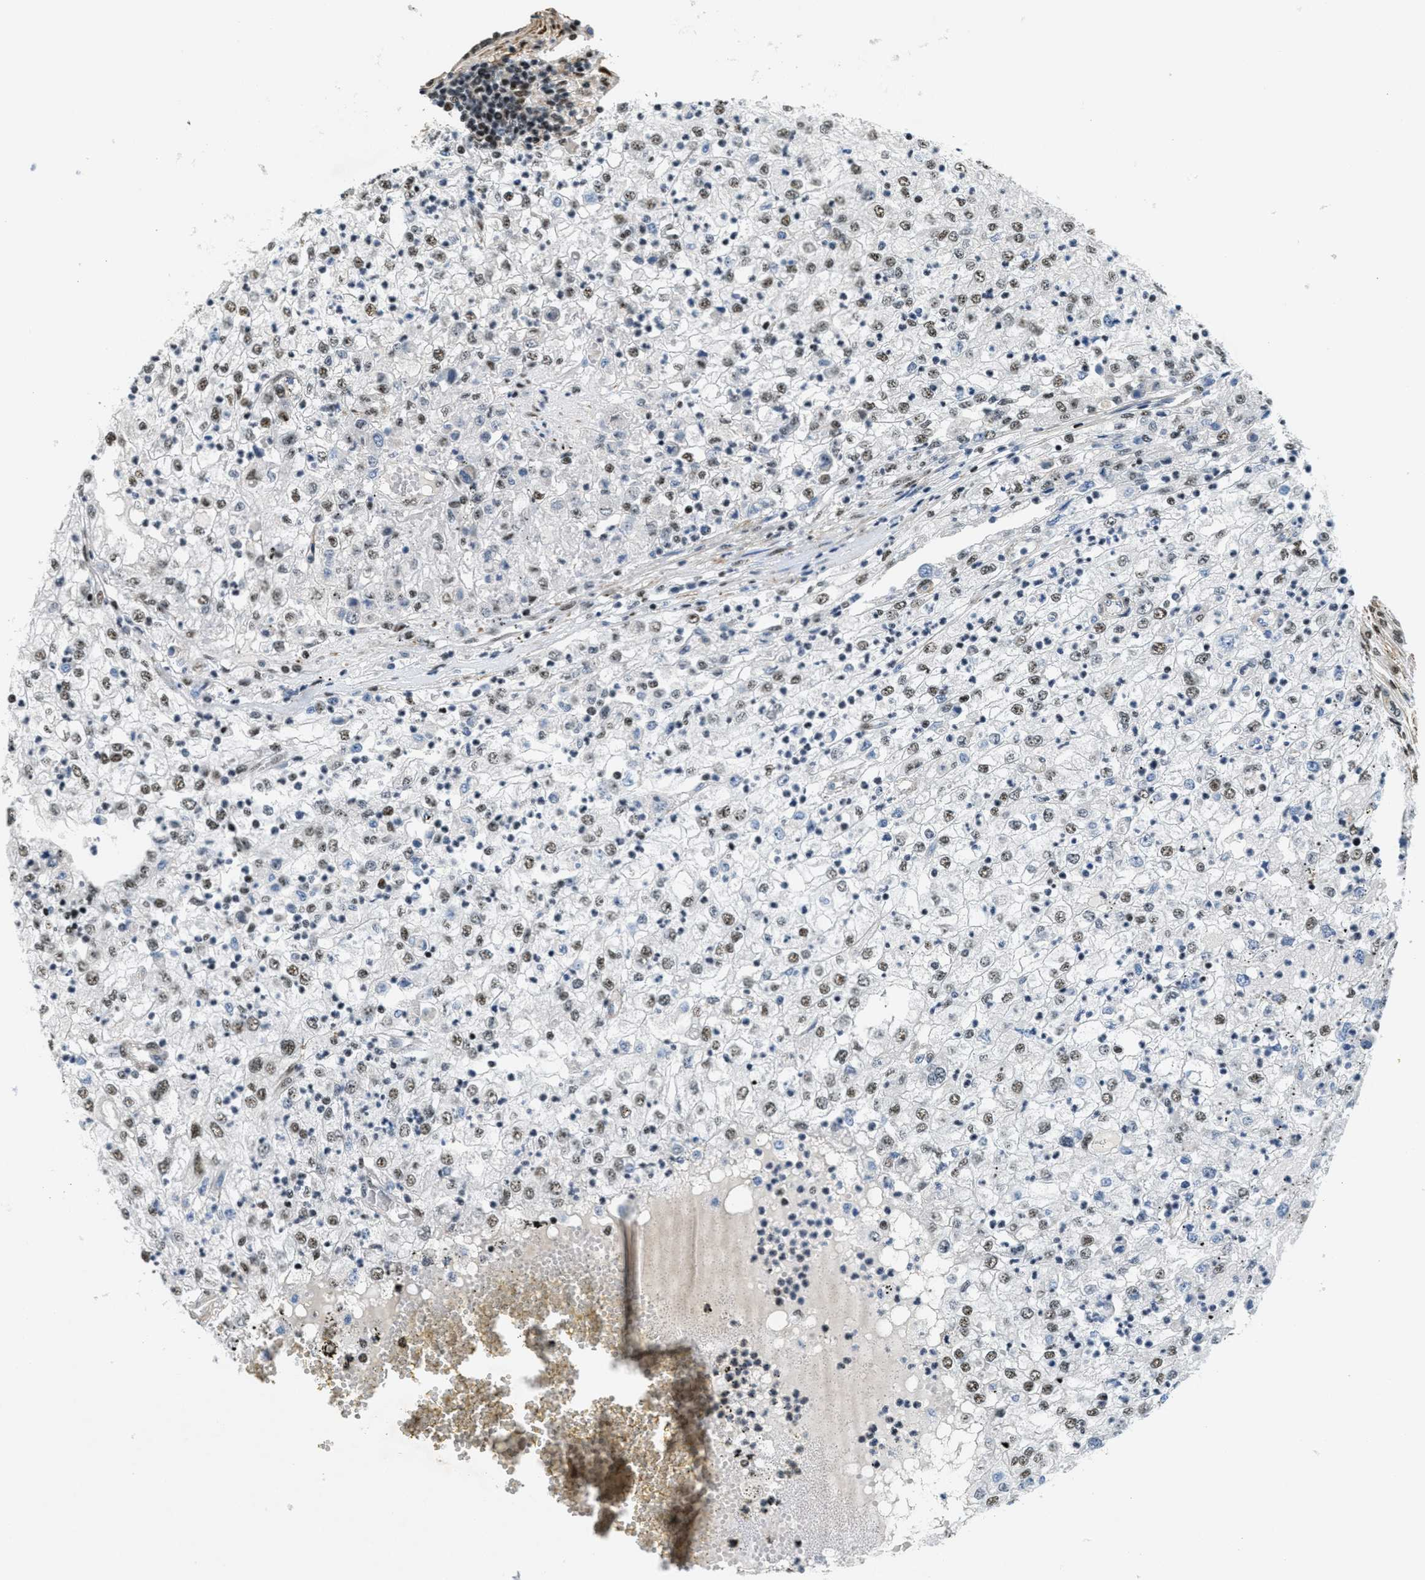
{"staining": {"intensity": "moderate", "quantity": "25%-75%", "location": "nuclear"}, "tissue": "renal cancer", "cell_type": "Tumor cells", "image_type": "cancer", "snomed": [{"axis": "morphology", "description": "Adenocarcinoma, NOS"}, {"axis": "topography", "description": "Kidney"}], "caption": "There is medium levels of moderate nuclear staining in tumor cells of renal adenocarcinoma, as demonstrated by immunohistochemical staining (brown color).", "gene": "CFAP36", "patient": {"sex": "female", "age": 54}}